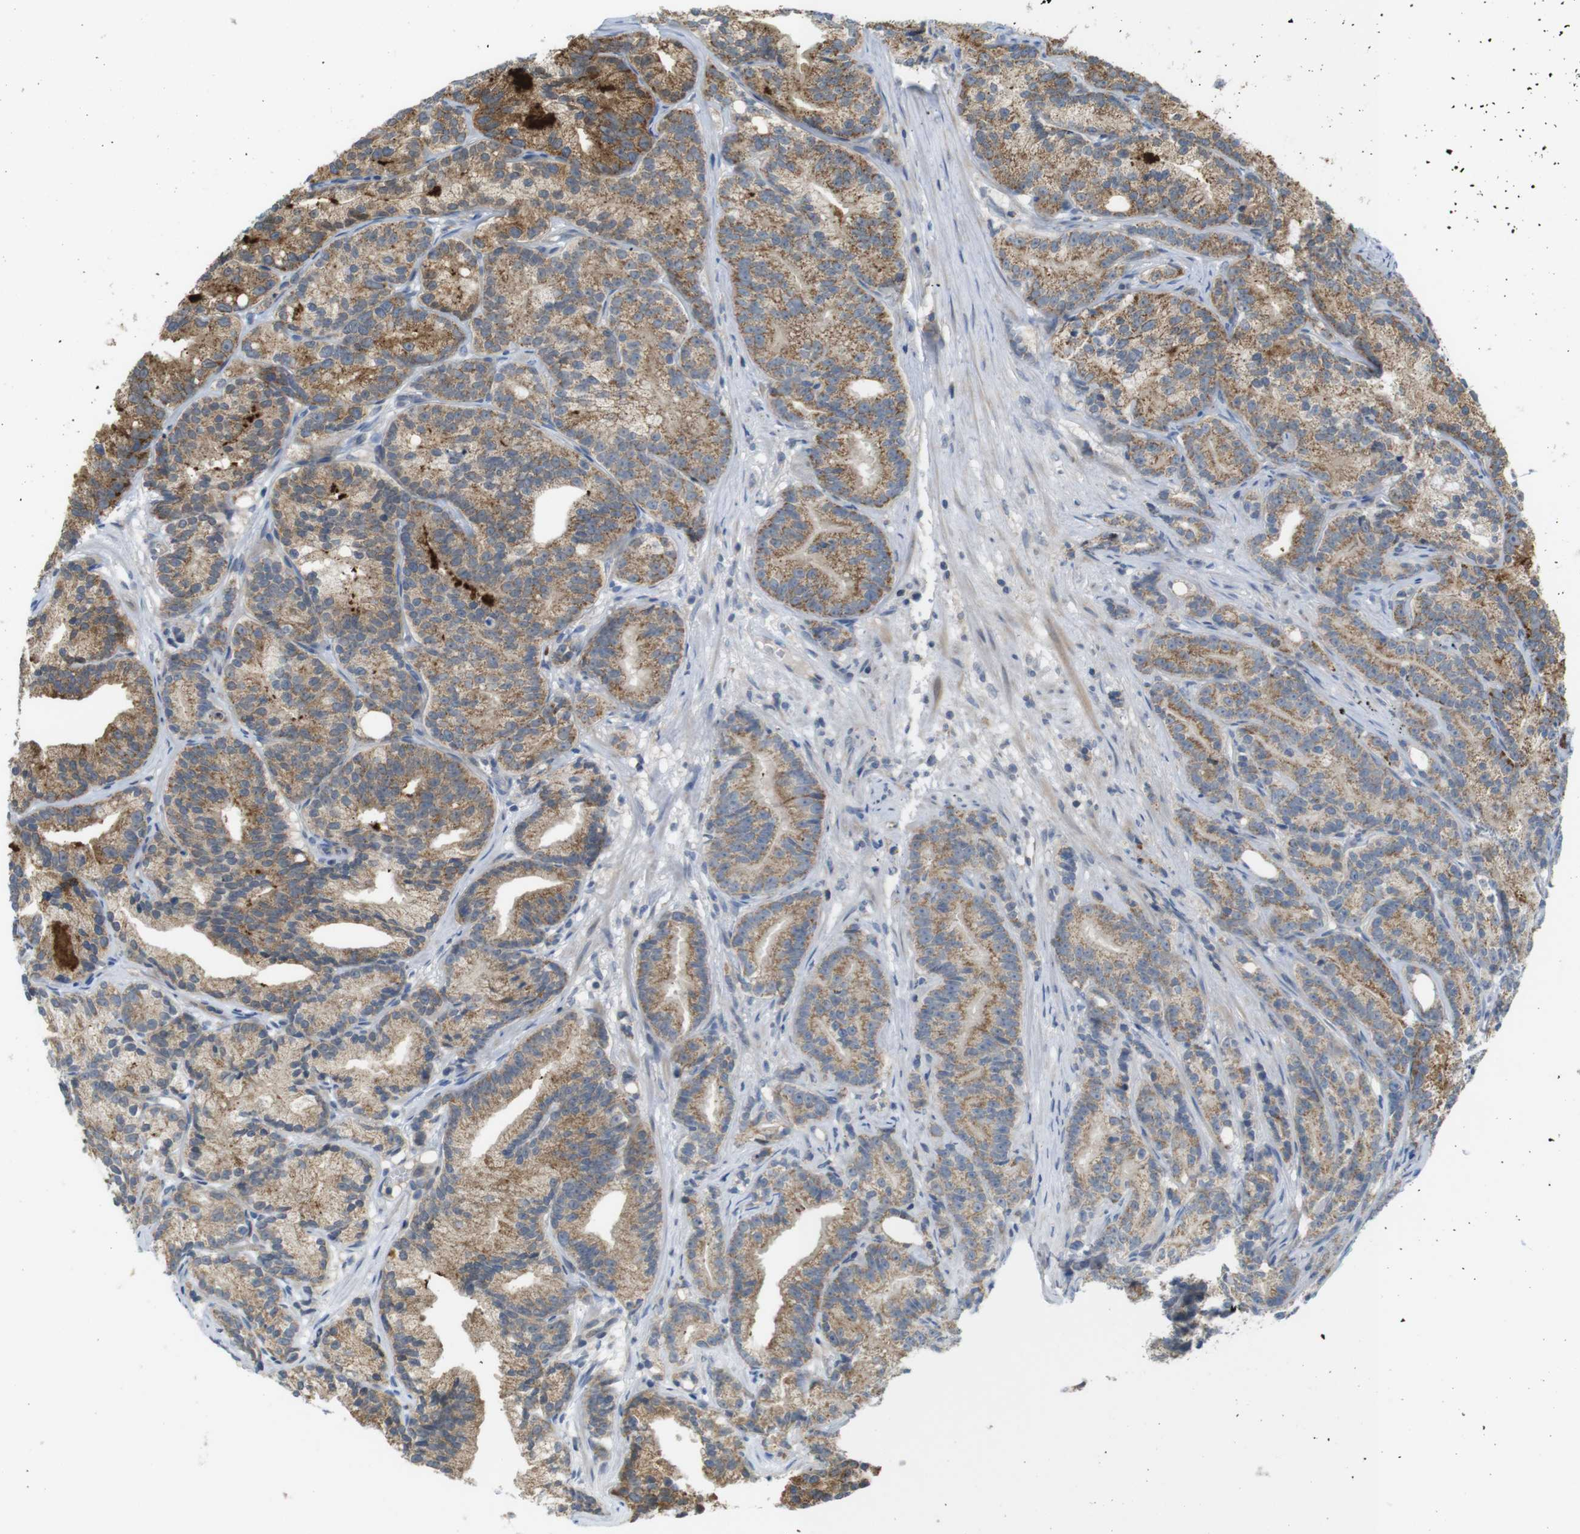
{"staining": {"intensity": "moderate", "quantity": ">75%", "location": "cytoplasmic/membranous"}, "tissue": "prostate cancer", "cell_type": "Tumor cells", "image_type": "cancer", "snomed": [{"axis": "morphology", "description": "Adenocarcinoma, Low grade"}, {"axis": "topography", "description": "Prostate"}], "caption": "A brown stain labels moderate cytoplasmic/membranous positivity of a protein in prostate cancer tumor cells. The protein is stained brown, and the nuclei are stained in blue (DAB (3,3'-diaminobenzidine) IHC with brightfield microscopy, high magnification).", "gene": "MARCHF1", "patient": {"sex": "male", "age": 89}}